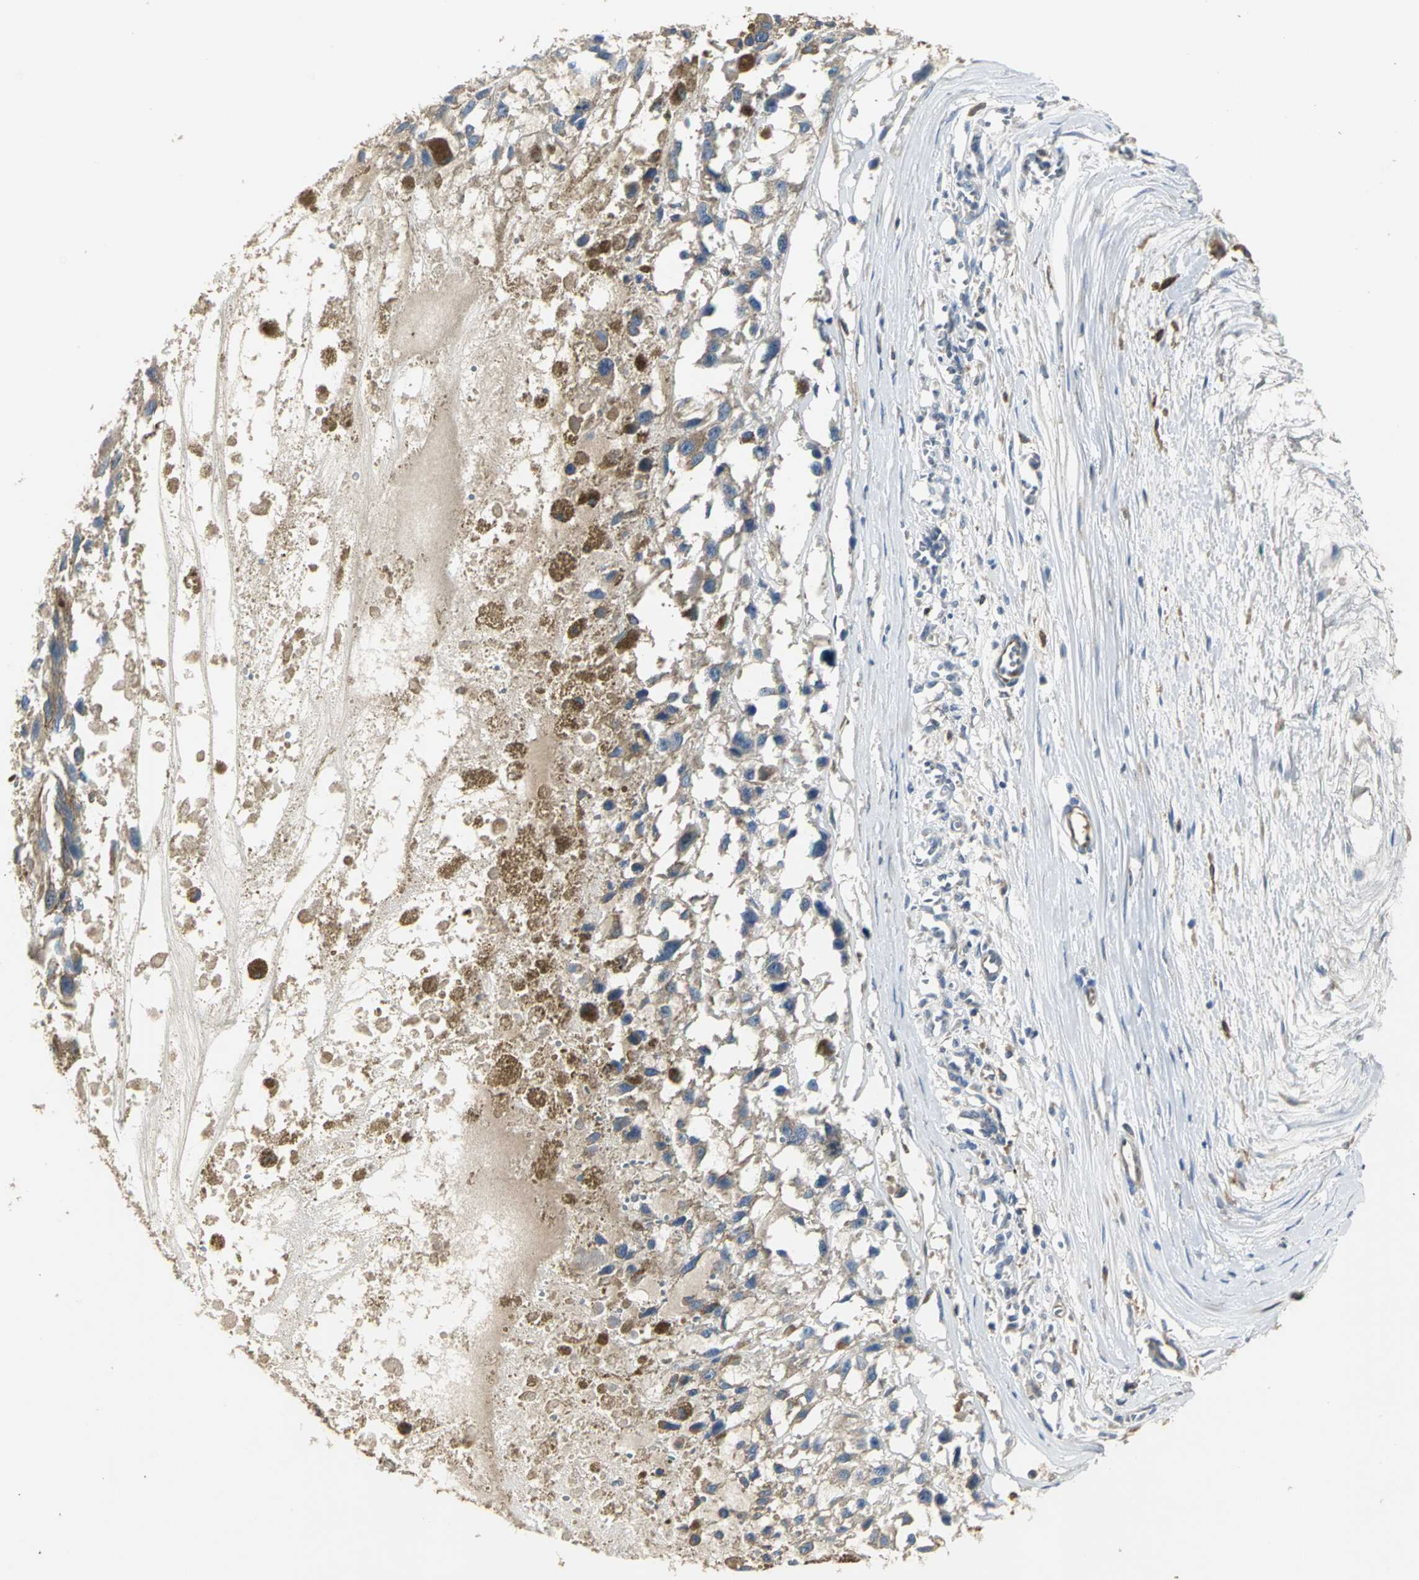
{"staining": {"intensity": "moderate", "quantity": "<25%", "location": "cytoplasmic/membranous"}, "tissue": "melanoma", "cell_type": "Tumor cells", "image_type": "cancer", "snomed": [{"axis": "morphology", "description": "Malignant melanoma, Metastatic site"}, {"axis": "topography", "description": "Lymph node"}], "caption": "Brown immunohistochemical staining in malignant melanoma (metastatic site) displays moderate cytoplasmic/membranous expression in about <25% of tumor cells. The protein is shown in brown color, while the nuclei are stained blue.", "gene": "CHRNB1", "patient": {"sex": "male", "age": 59}}